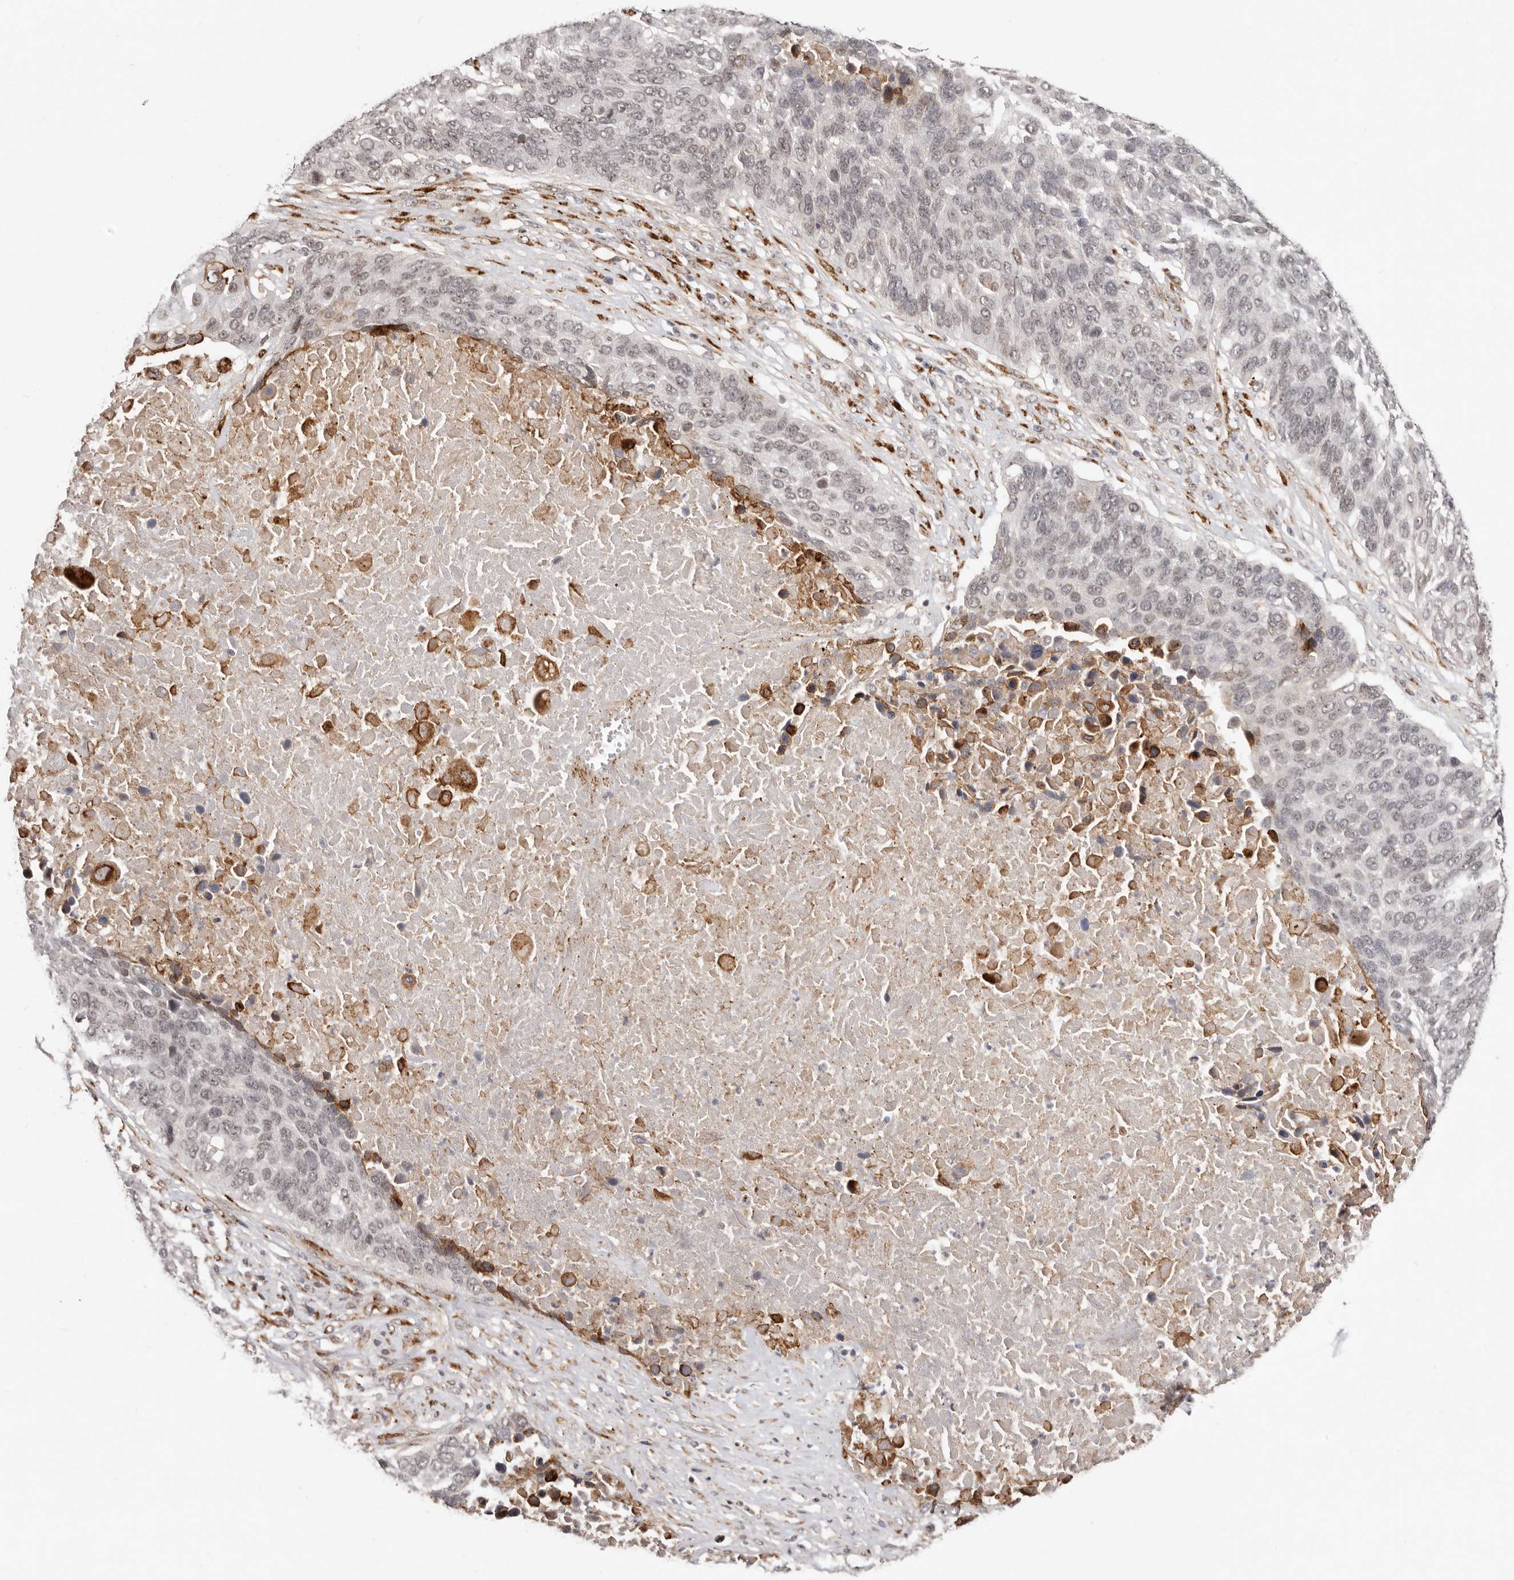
{"staining": {"intensity": "weak", "quantity": "<25%", "location": "nuclear"}, "tissue": "lung cancer", "cell_type": "Tumor cells", "image_type": "cancer", "snomed": [{"axis": "morphology", "description": "Squamous cell carcinoma, NOS"}, {"axis": "topography", "description": "Lung"}], "caption": "Histopathology image shows no protein positivity in tumor cells of lung squamous cell carcinoma tissue.", "gene": "SRCAP", "patient": {"sex": "male", "age": 66}}